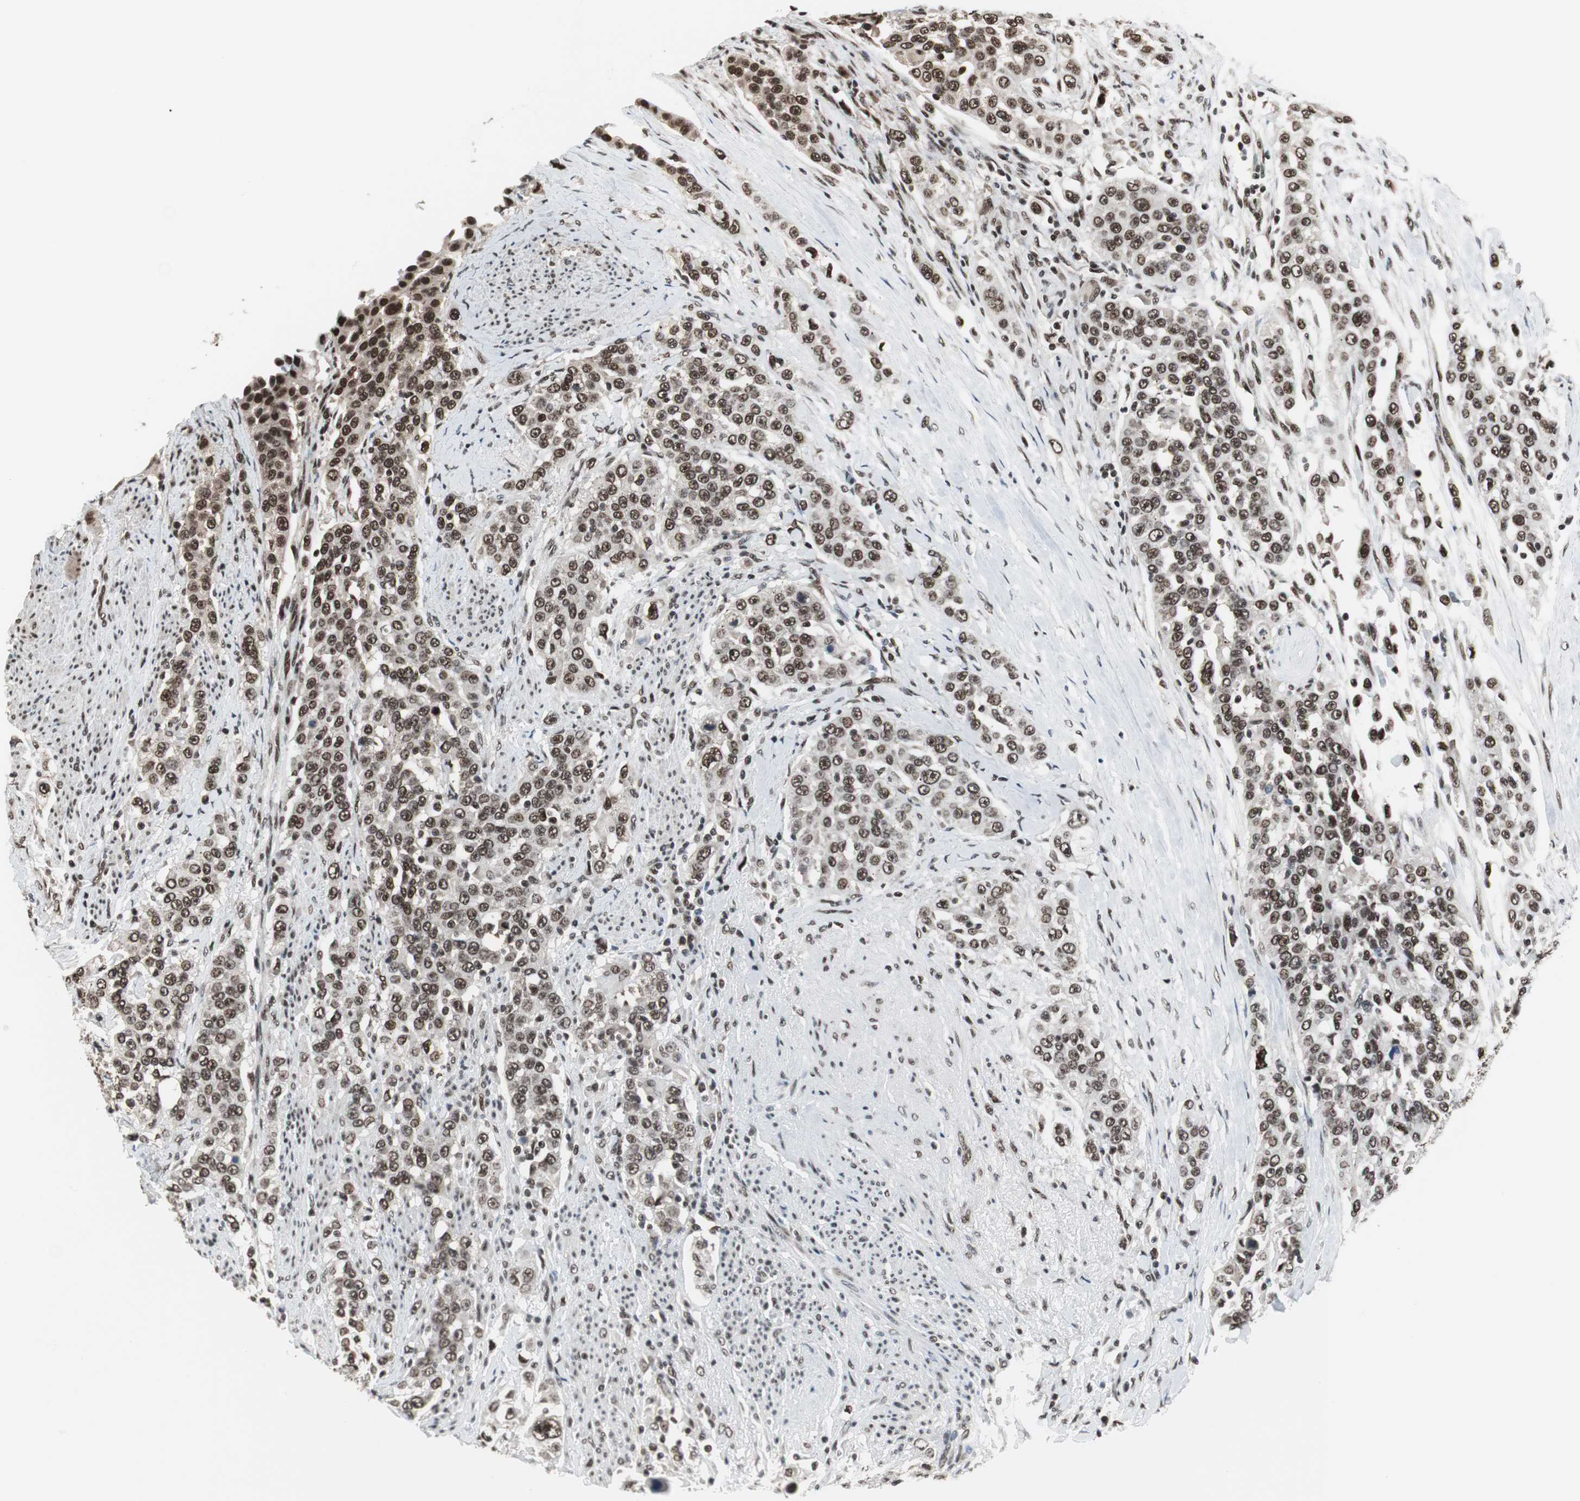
{"staining": {"intensity": "strong", "quantity": ">75%", "location": "nuclear"}, "tissue": "urothelial cancer", "cell_type": "Tumor cells", "image_type": "cancer", "snomed": [{"axis": "morphology", "description": "Urothelial carcinoma, High grade"}, {"axis": "topography", "description": "Urinary bladder"}], "caption": "Human urothelial carcinoma (high-grade) stained with a protein marker shows strong staining in tumor cells.", "gene": "CDK9", "patient": {"sex": "female", "age": 80}}